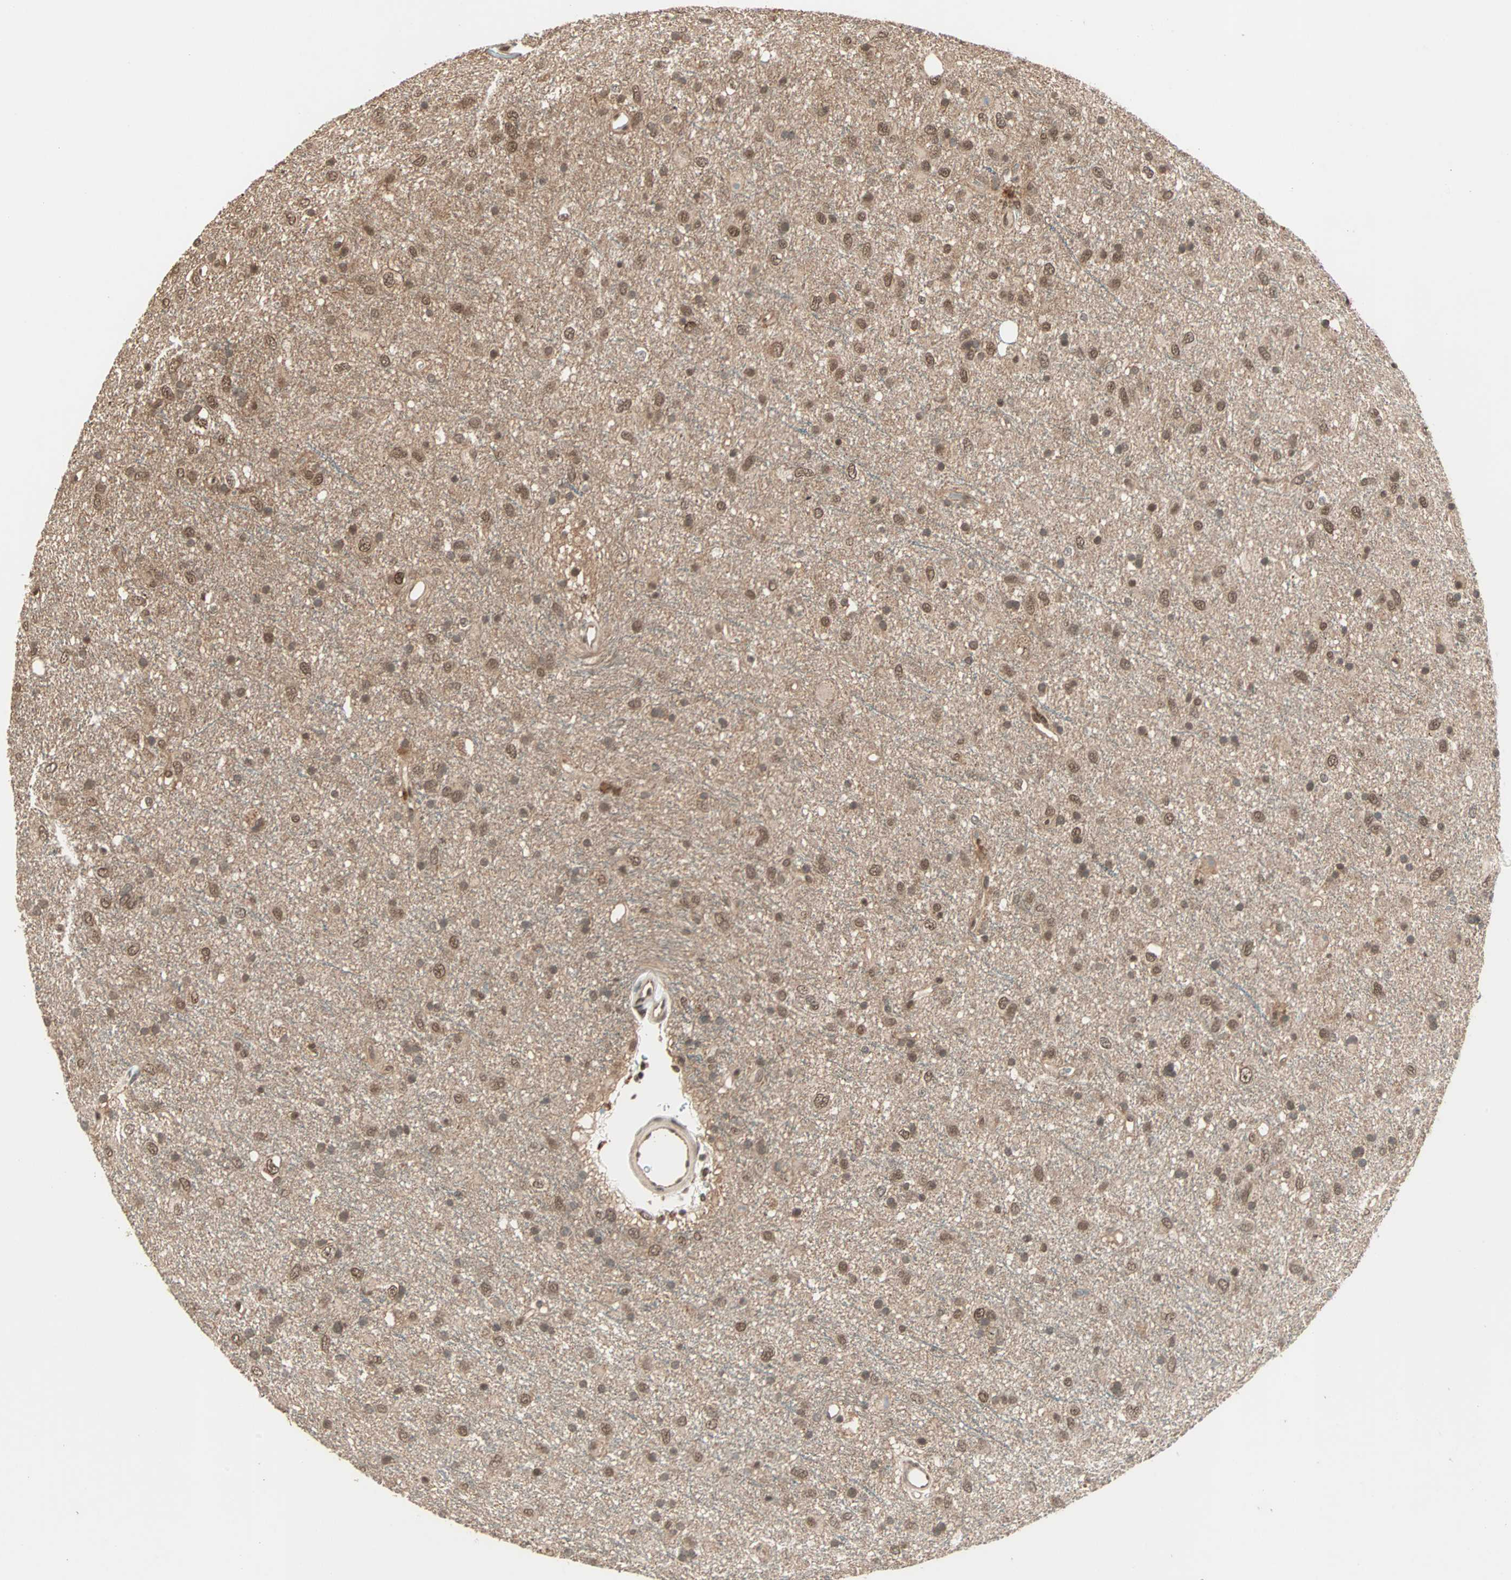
{"staining": {"intensity": "moderate", "quantity": ">75%", "location": "nuclear"}, "tissue": "glioma", "cell_type": "Tumor cells", "image_type": "cancer", "snomed": [{"axis": "morphology", "description": "Glioma, malignant, Low grade"}, {"axis": "topography", "description": "Brain"}], "caption": "Malignant low-grade glioma stained with a protein marker shows moderate staining in tumor cells.", "gene": "ZNF701", "patient": {"sex": "male", "age": 77}}